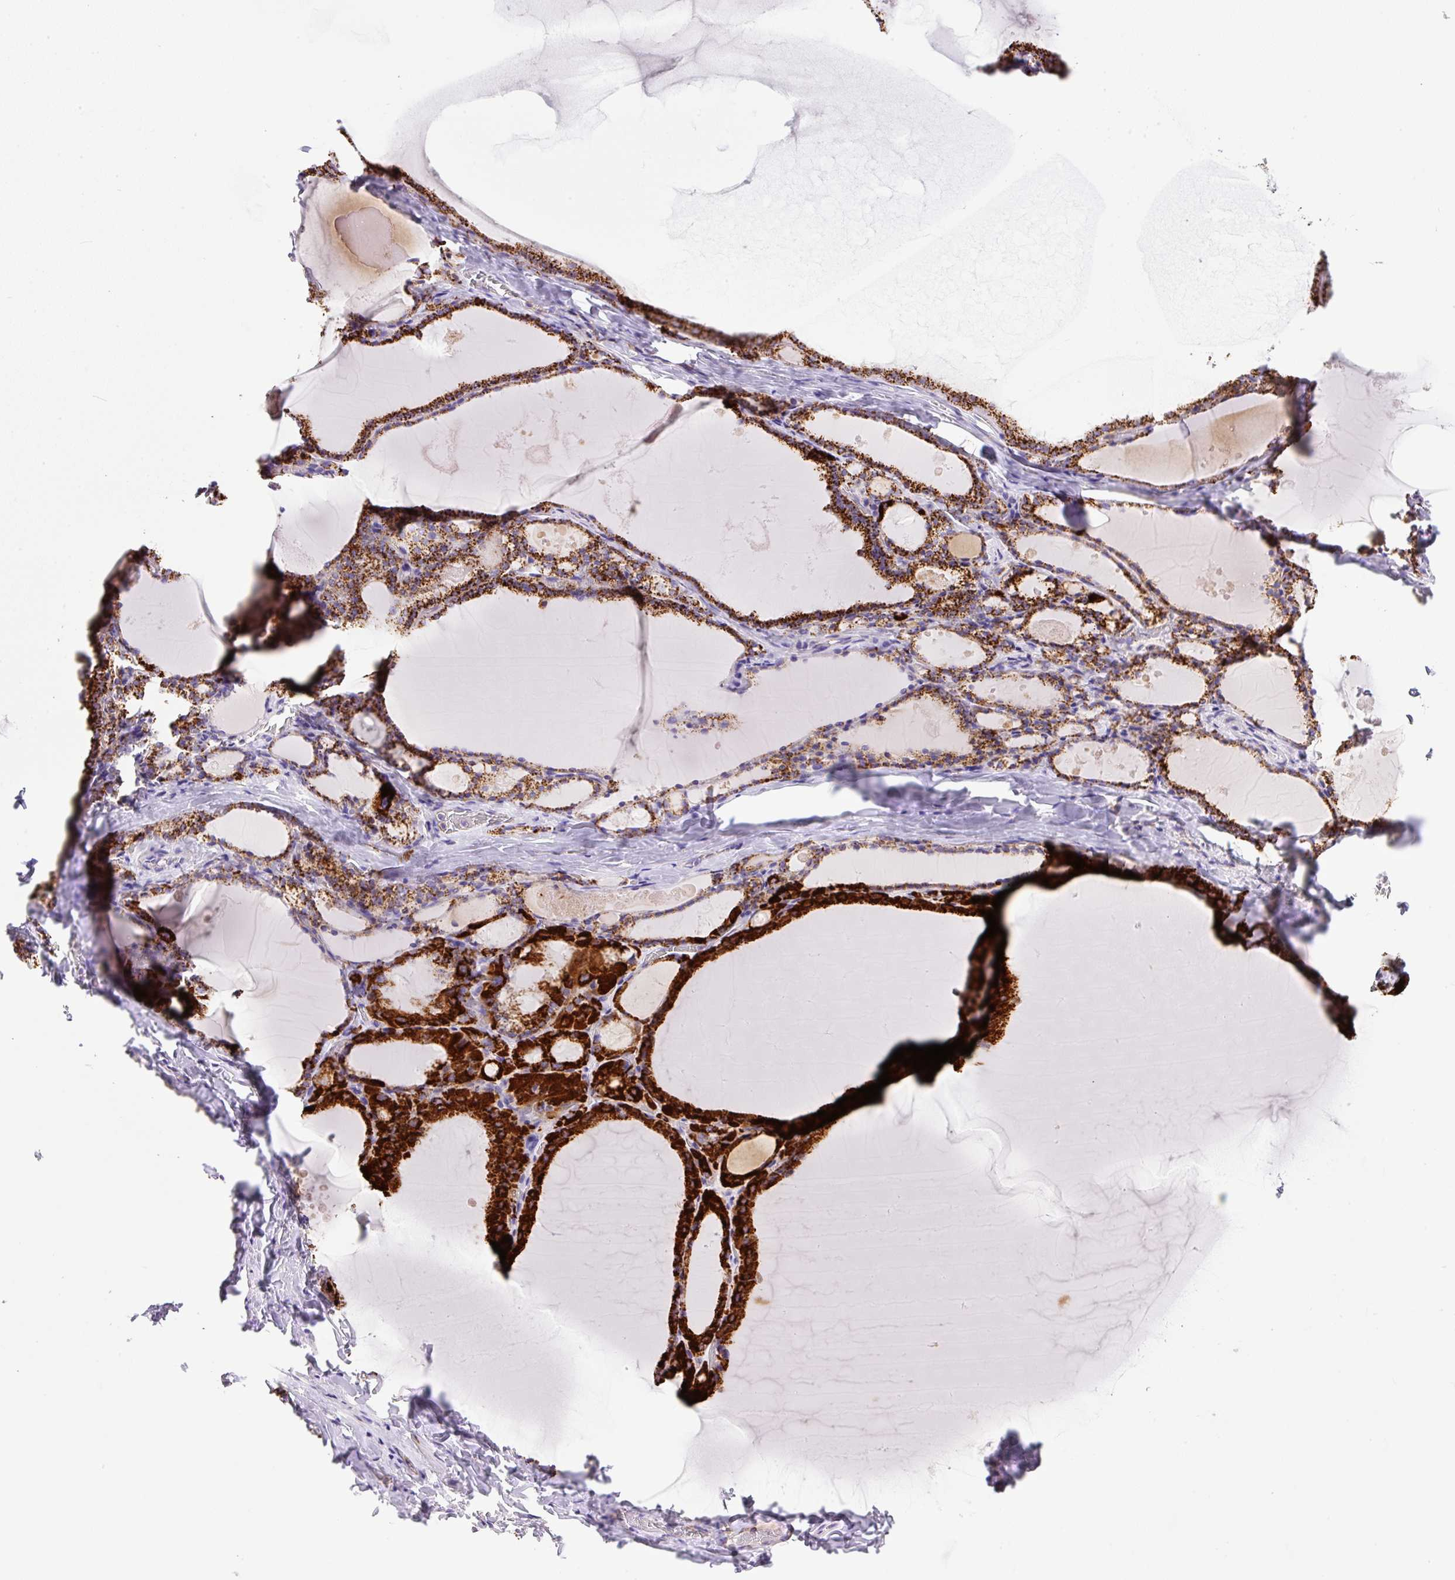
{"staining": {"intensity": "strong", "quantity": ">75%", "location": "cytoplasmic/membranous"}, "tissue": "thyroid gland", "cell_type": "Glandular cells", "image_type": "normal", "snomed": [{"axis": "morphology", "description": "Normal tissue, NOS"}, {"axis": "topography", "description": "Thyroid gland"}], "caption": "This micrograph exhibits immunohistochemistry staining of benign thyroid gland, with high strong cytoplasmic/membranous positivity in about >75% of glandular cells.", "gene": "NF1", "patient": {"sex": "male", "age": 56}}